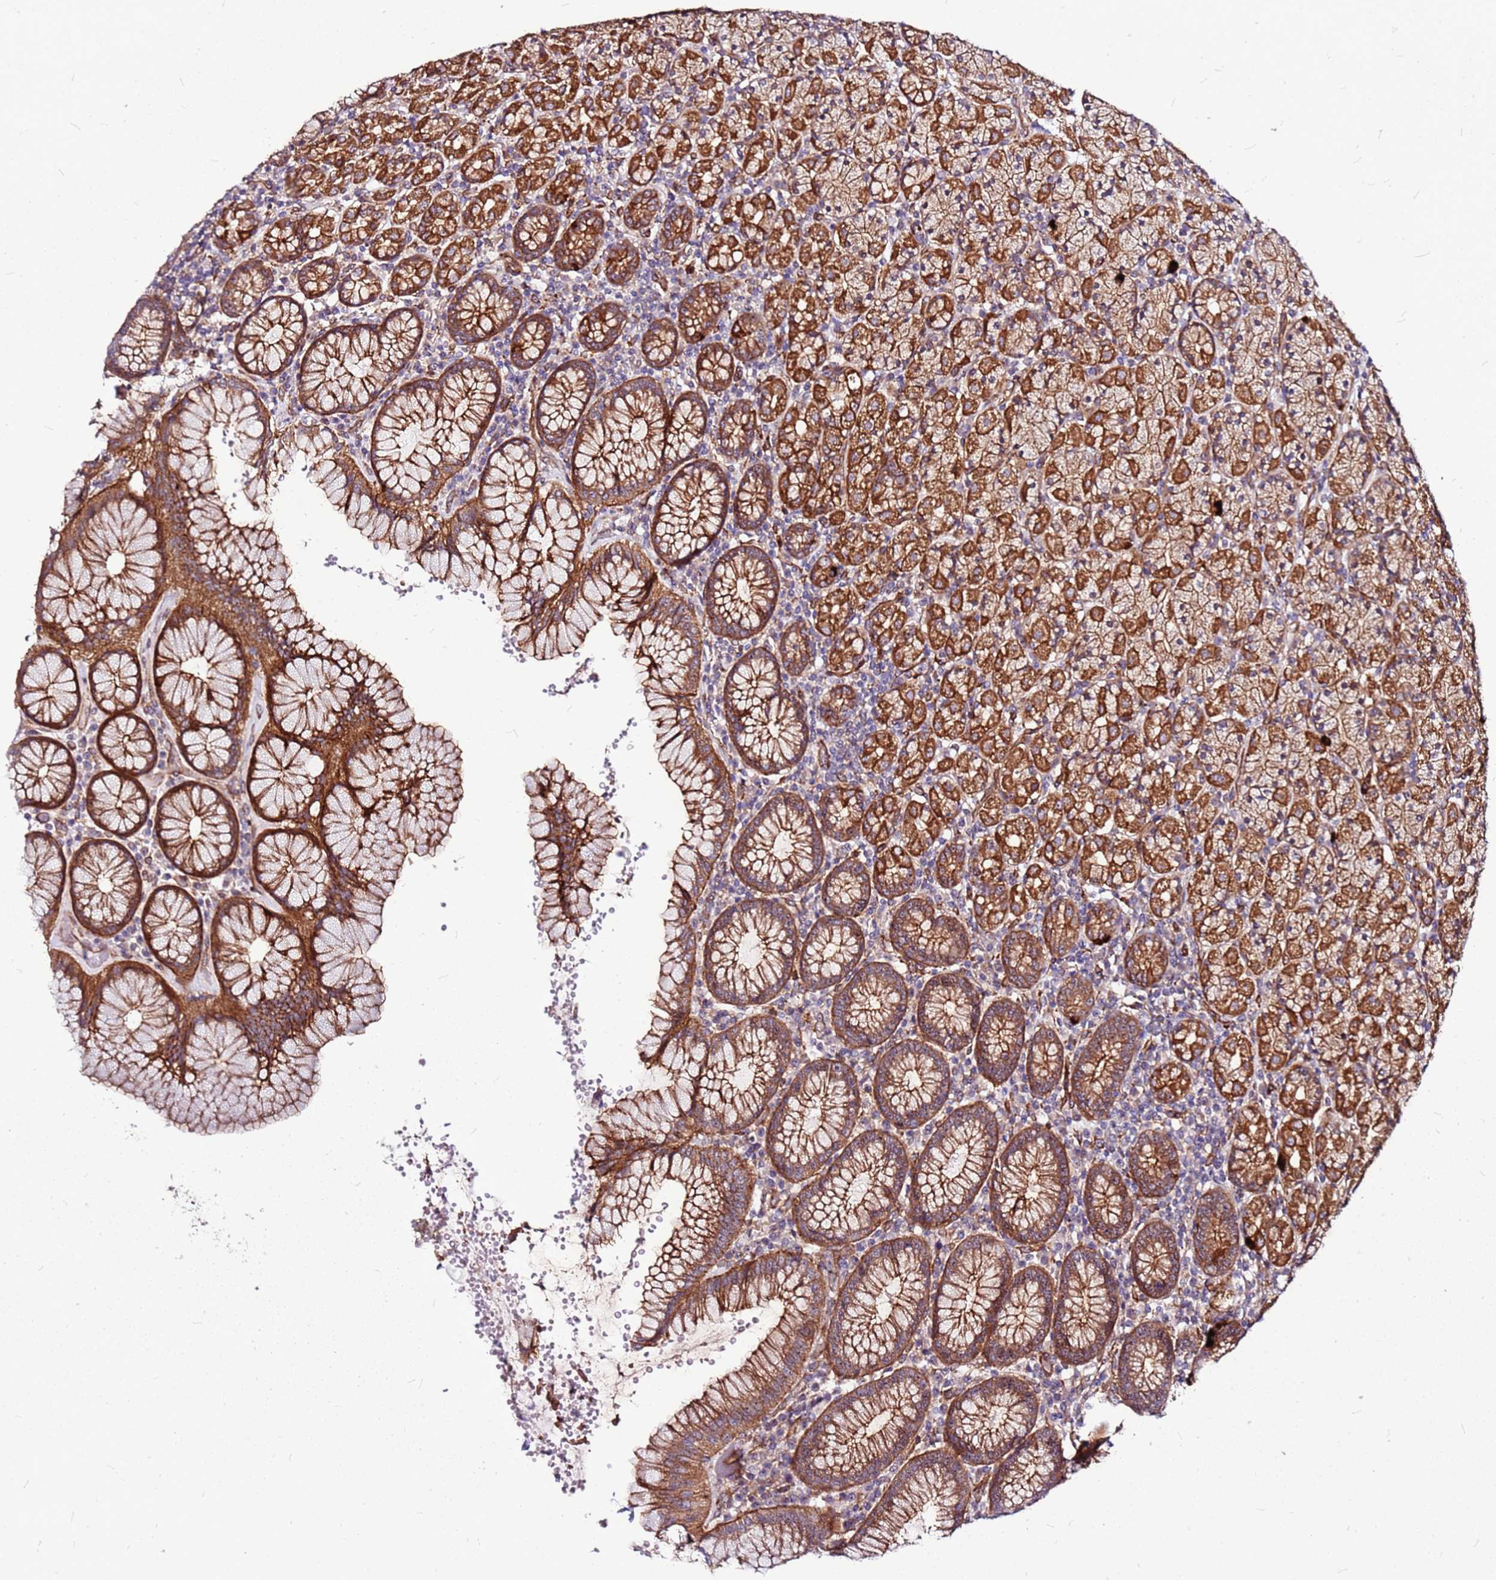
{"staining": {"intensity": "strong", "quantity": ">75%", "location": "cytoplasmic/membranous"}, "tissue": "stomach", "cell_type": "Glandular cells", "image_type": "normal", "snomed": [{"axis": "morphology", "description": "Normal tissue, NOS"}, {"axis": "topography", "description": "Stomach, upper"}, {"axis": "topography", "description": "Stomach"}], "caption": "Strong cytoplasmic/membranous positivity for a protein is identified in approximately >75% of glandular cells of unremarkable stomach using IHC.", "gene": "TOPAZ1", "patient": {"sex": "male", "age": 62}}